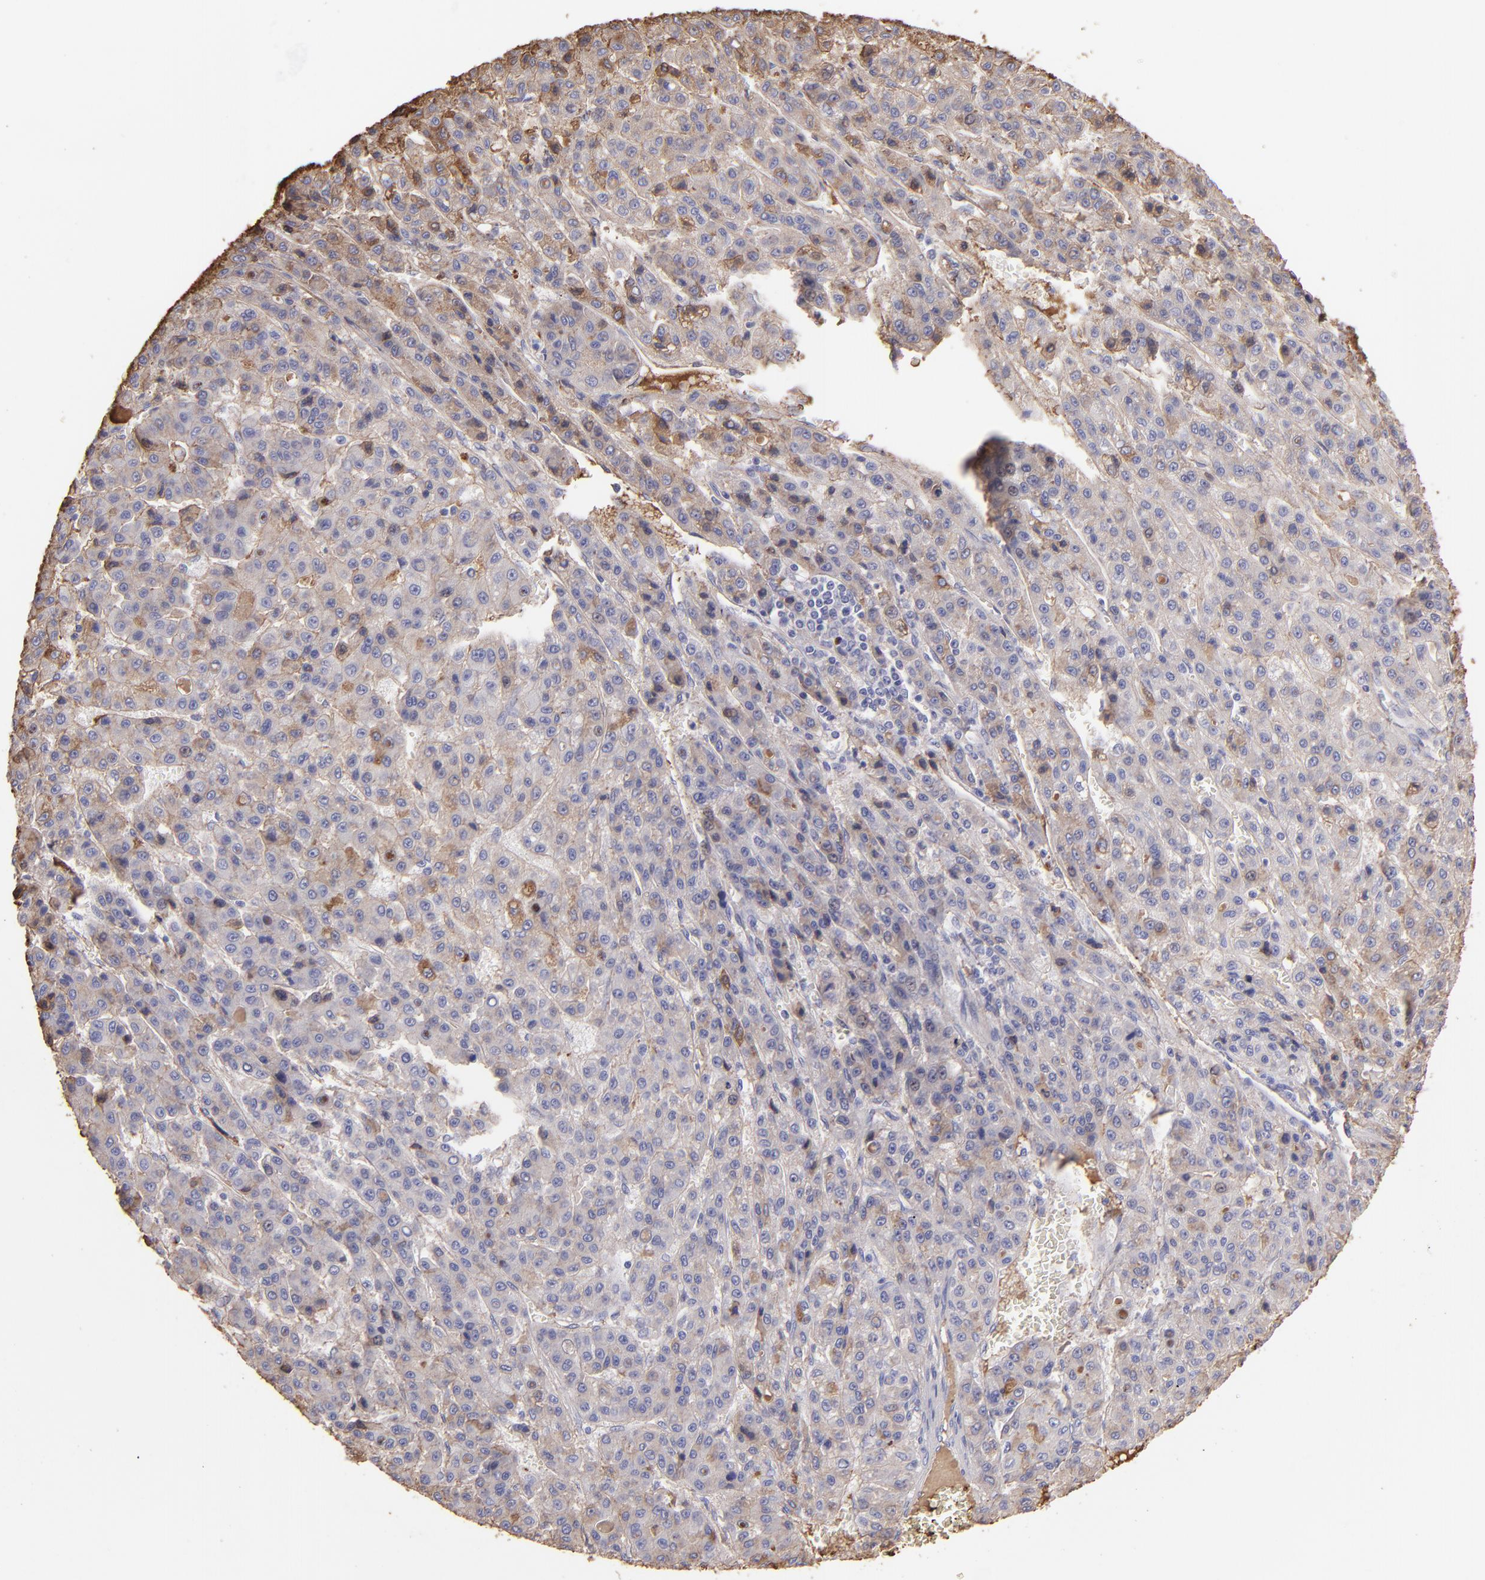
{"staining": {"intensity": "weak", "quantity": "<25%", "location": "cytoplasmic/membranous"}, "tissue": "liver cancer", "cell_type": "Tumor cells", "image_type": "cancer", "snomed": [{"axis": "morphology", "description": "Carcinoma, Hepatocellular, NOS"}, {"axis": "topography", "description": "Liver"}], "caption": "IHC of hepatocellular carcinoma (liver) reveals no staining in tumor cells.", "gene": "FGB", "patient": {"sex": "male", "age": 70}}